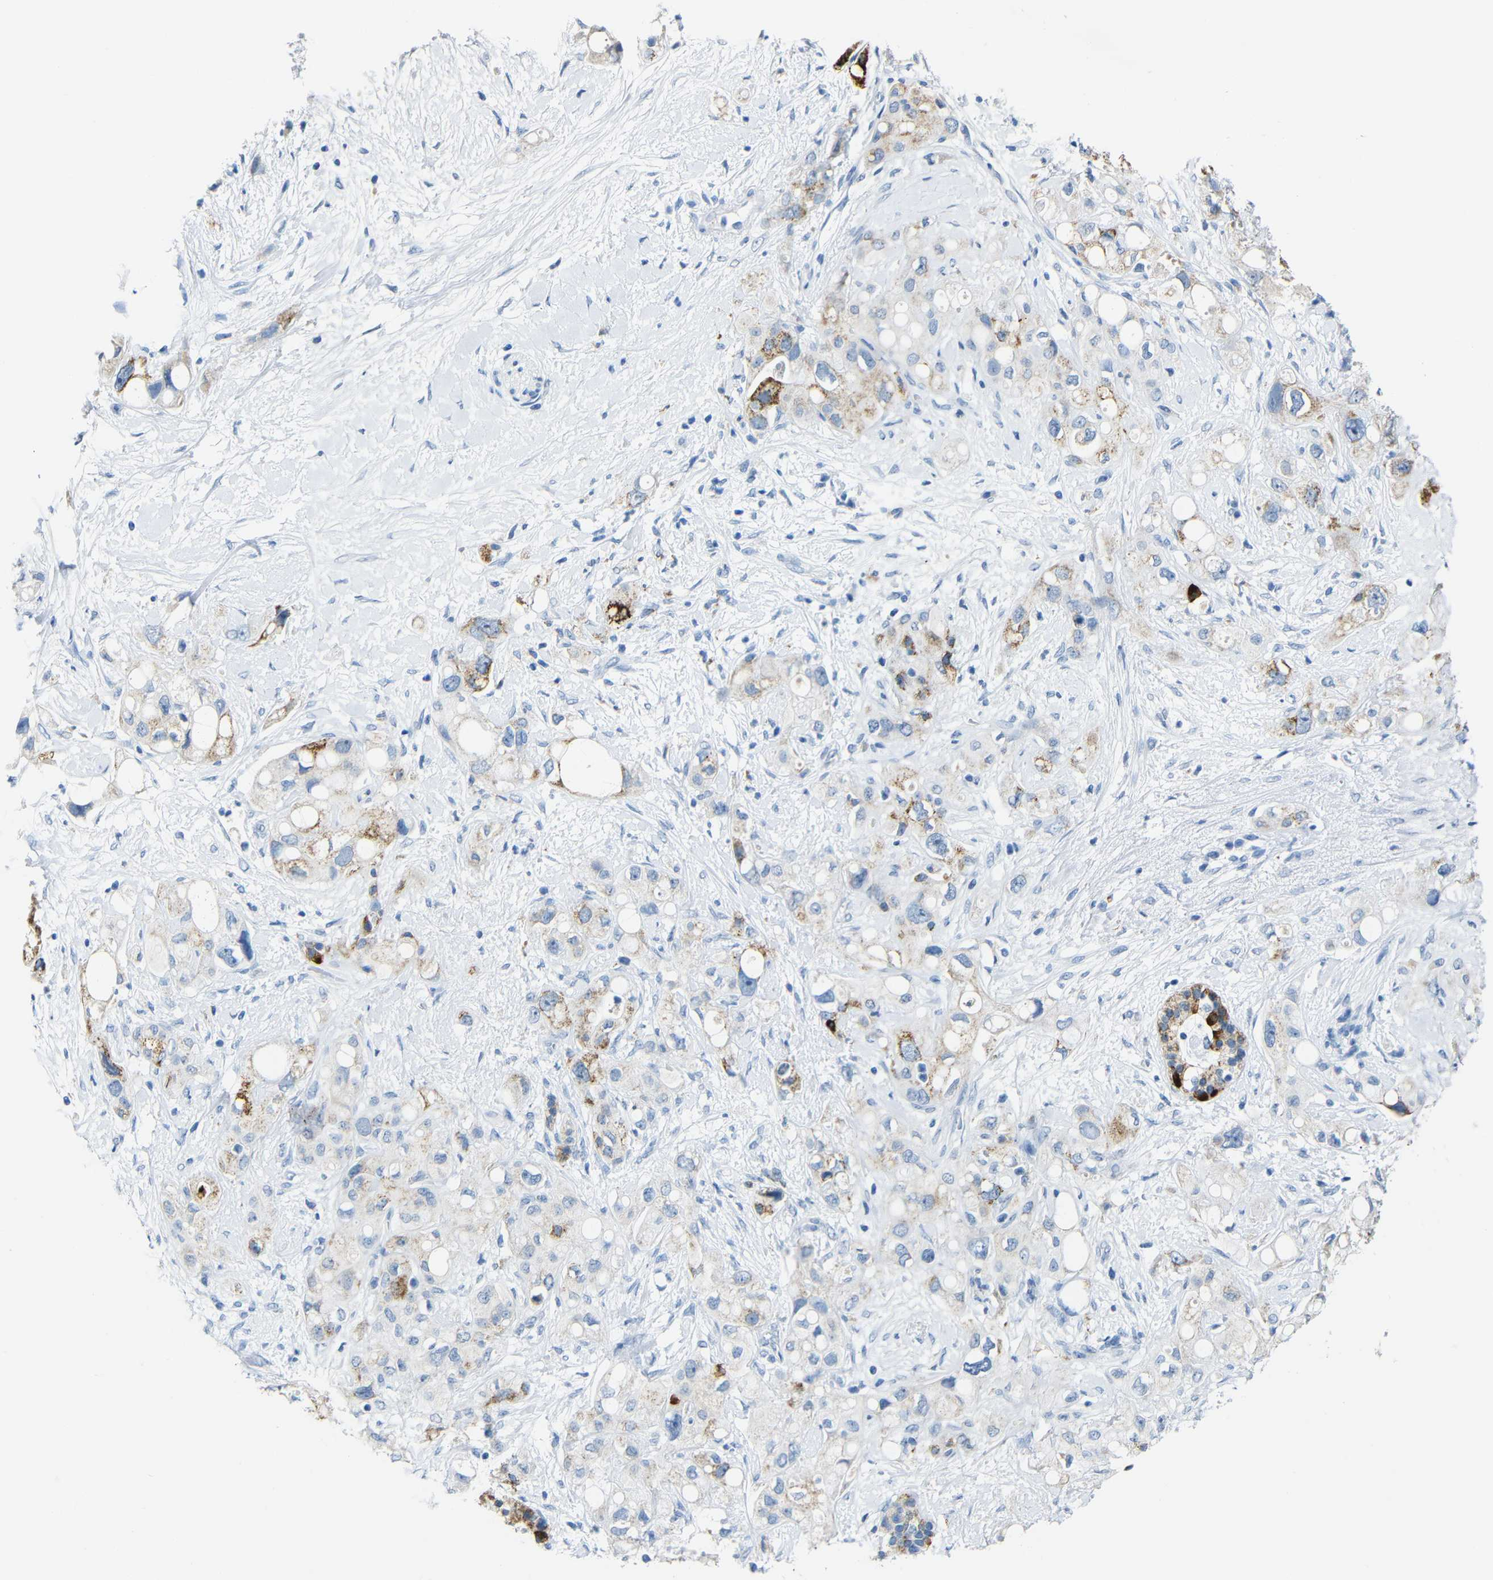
{"staining": {"intensity": "moderate", "quantity": "<25%", "location": "cytoplasmic/membranous"}, "tissue": "pancreatic cancer", "cell_type": "Tumor cells", "image_type": "cancer", "snomed": [{"axis": "morphology", "description": "Adenocarcinoma, NOS"}, {"axis": "topography", "description": "Pancreas"}], "caption": "Moderate cytoplasmic/membranous protein expression is seen in approximately <25% of tumor cells in pancreatic cancer.", "gene": "C15orf48", "patient": {"sex": "female", "age": 56}}